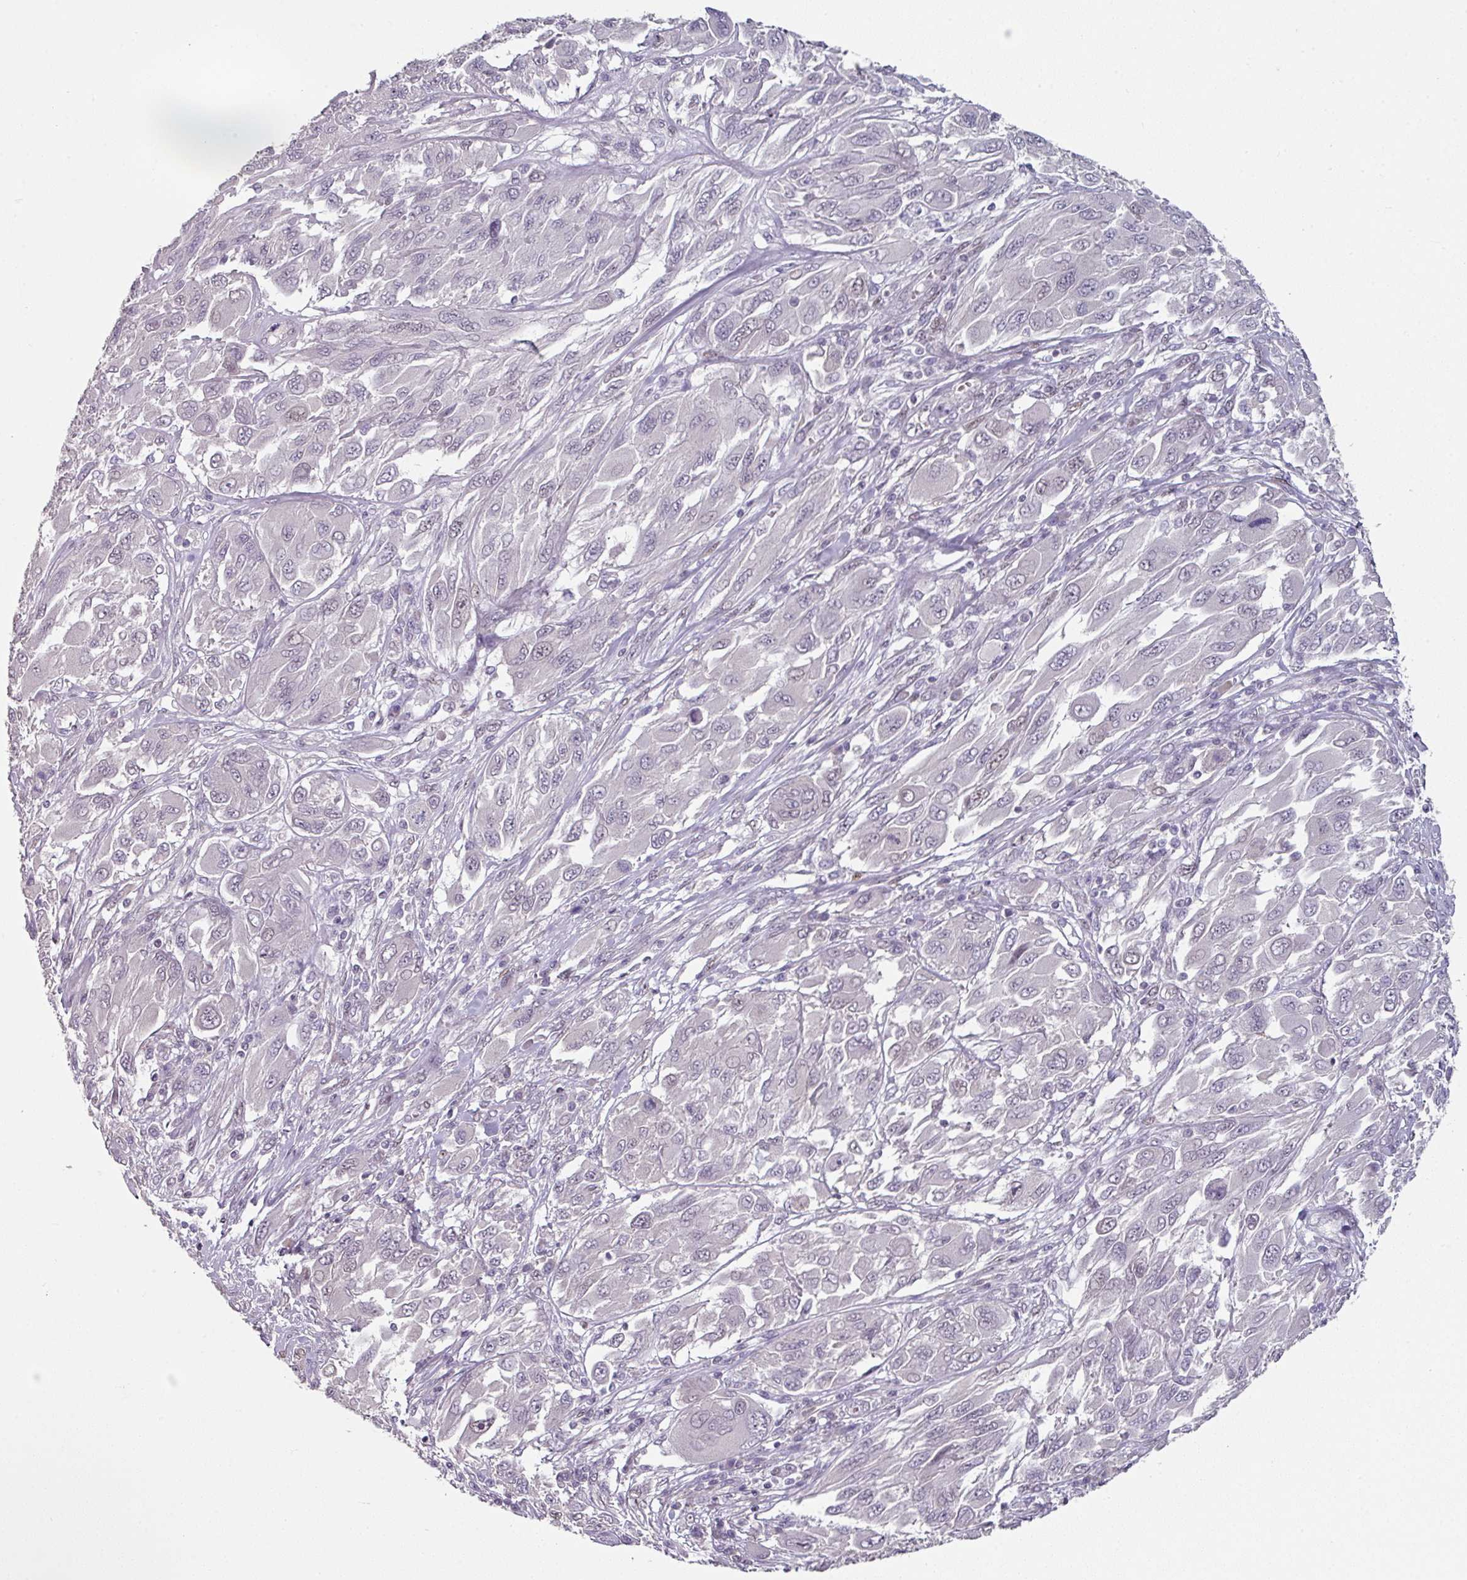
{"staining": {"intensity": "weak", "quantity": "<25%", "location": "nuclear"}, "tissue": "melanoma", "cell_type": "Tumor cells", "image_type": "cancer", "snomed": [{"axis": "morphology", "description": "Malignant melanoma, NOS"}, {"axis": "topography", "description": "Skin"}], "caption": "Melanoma was stained to show a protein in brown. There is no significant positivity in tumor cells.", "gene": "ELK1", "patient": {"sex": "female", "age": 91}}